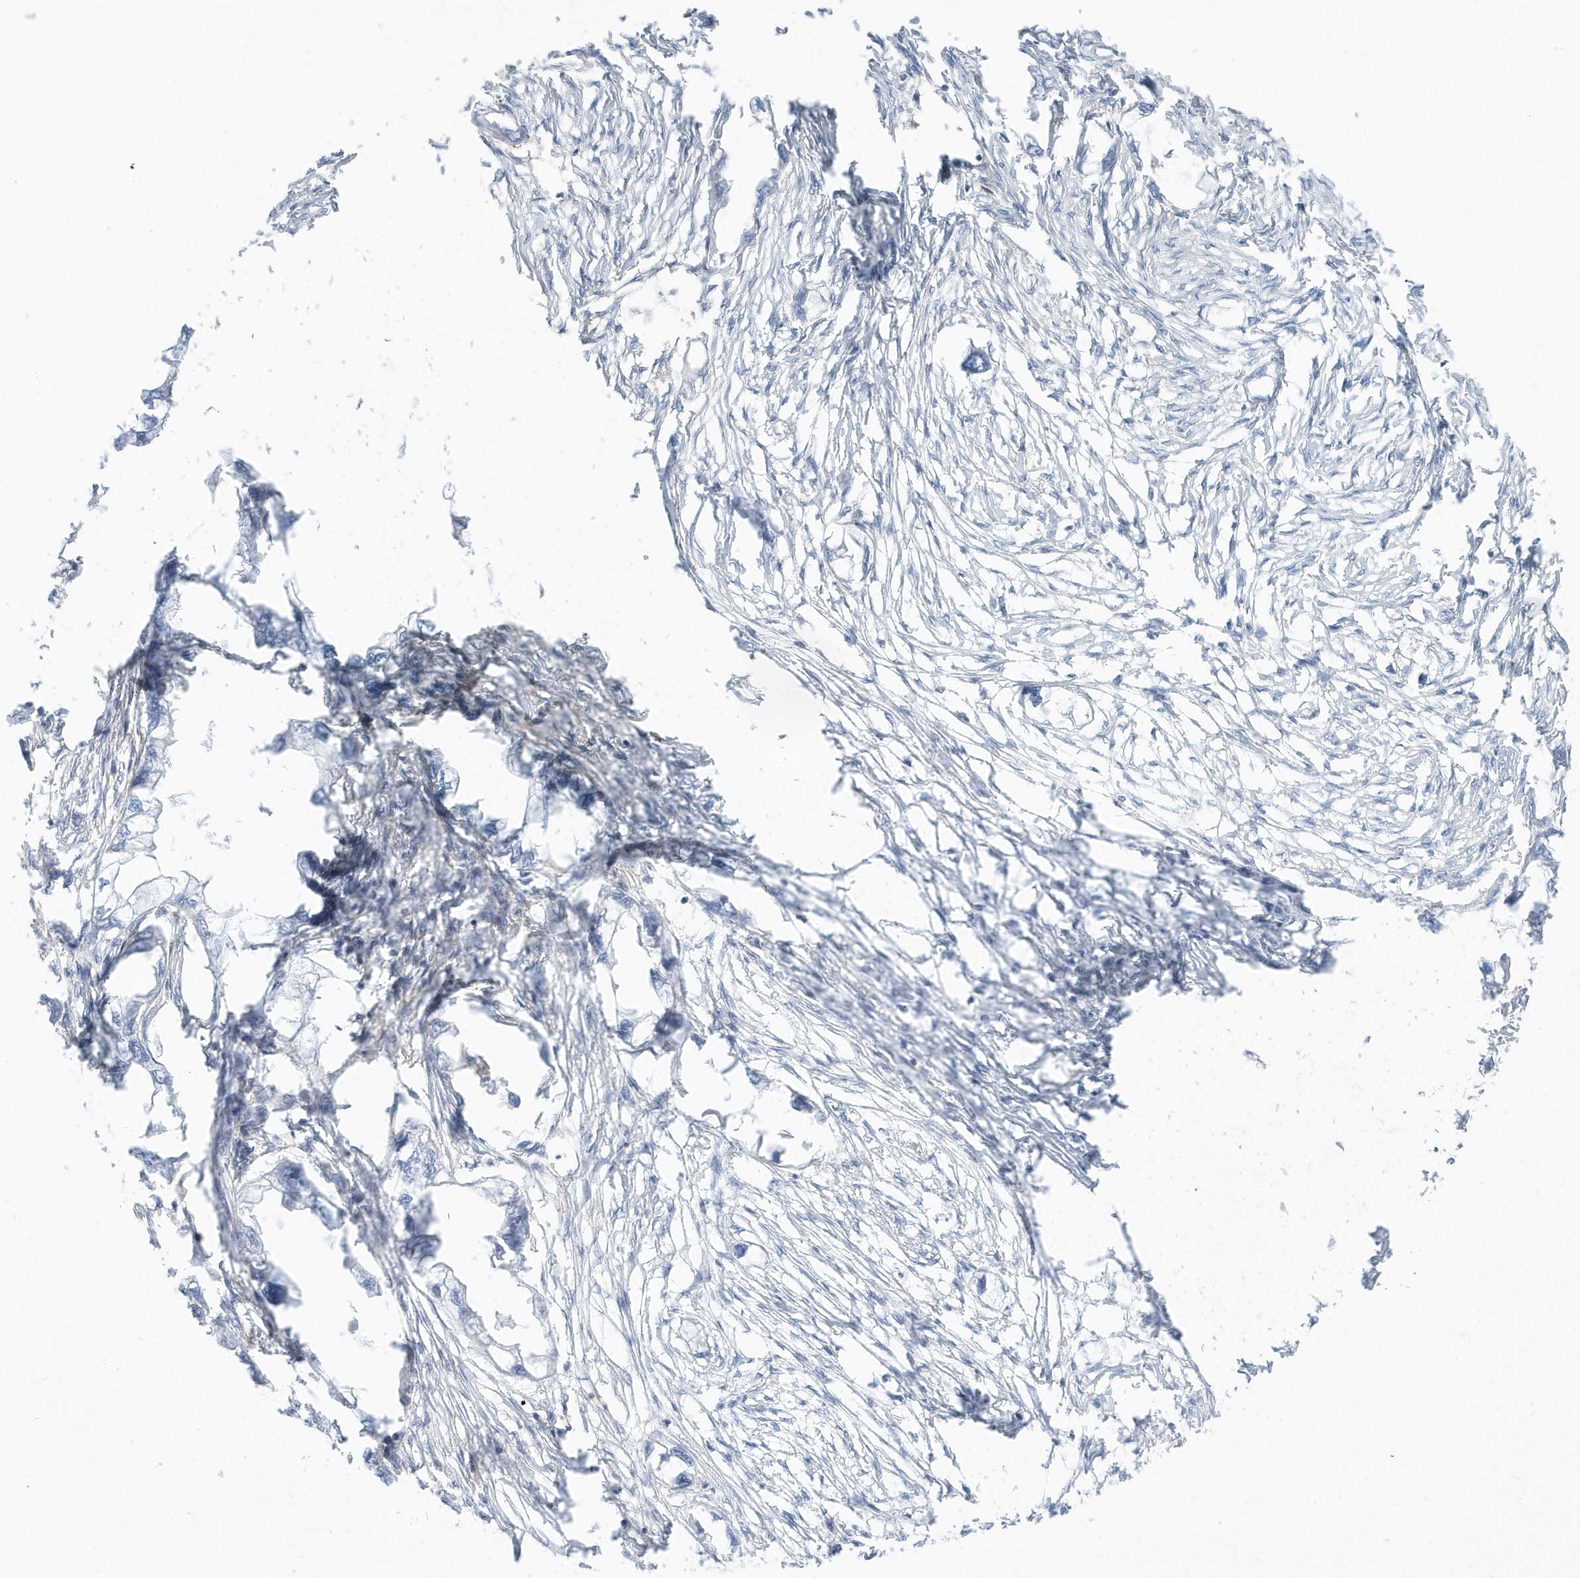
{"staining": {"intensity": "negative", "quantity": "none", "location": "none"}, "tissue": "endometrial cancer", "cell_type": "Tumor cells", "image_type": "cancer", "snomed": [{"axis": "morphology", "description": "Adenocarcinoma, NOS"}, {"axis": "morphology", "description": "Adenocarcinoma, metastatic, NOS"}, {"axis": "topography", "description": "Adipose tissue"}, {"axis": "topography", "description": "Endometrium"}], "caption": "Immunohistochemistry (IHC) of human endometrial cancer displays no expression in tumor cells.", "gene": "CACNB2", "patient": {"sex": "female", "age": 67}}